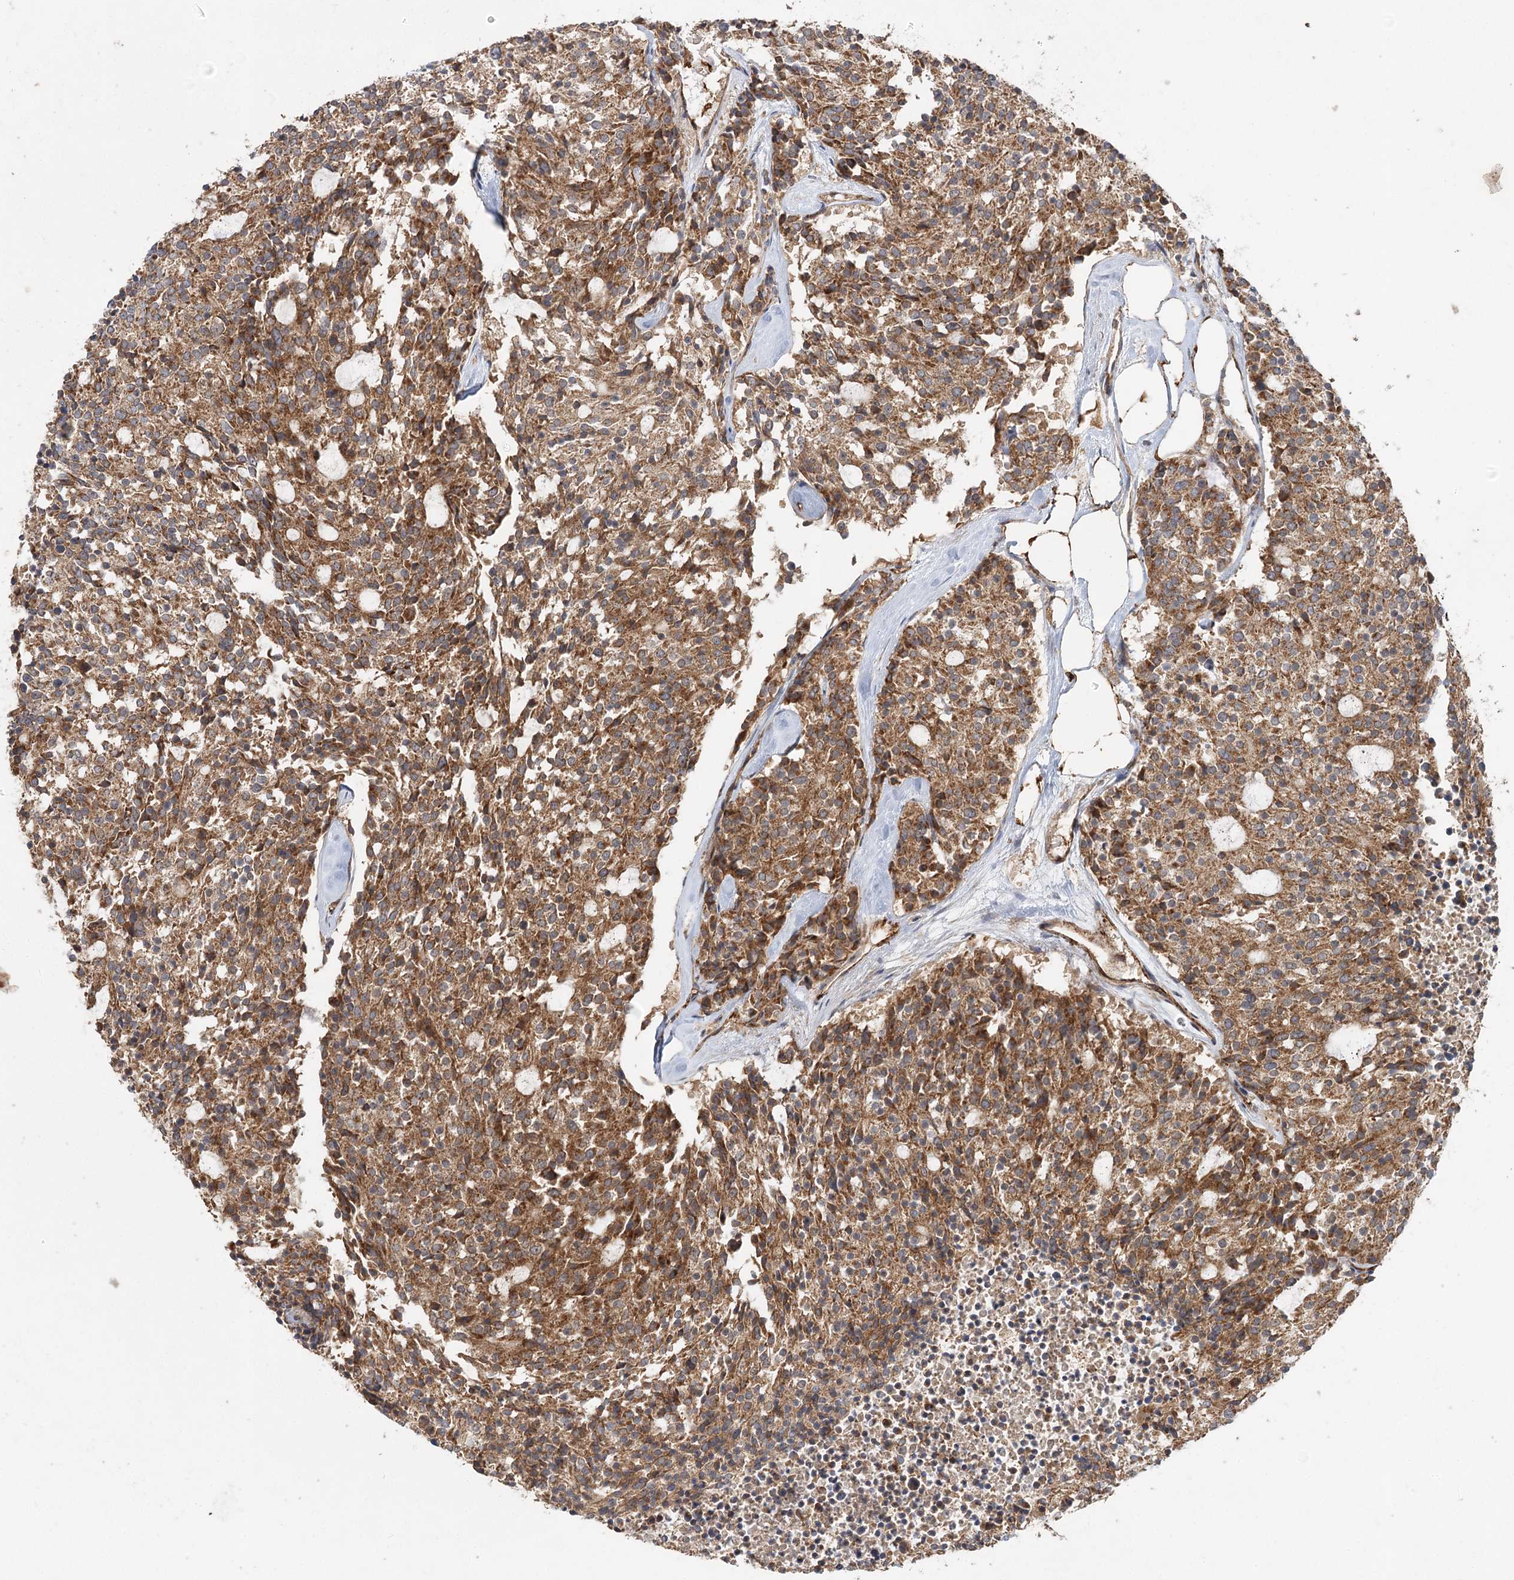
{"staining": {"intensity": "moderate", "quantity": ">75%", "location": "cytoplasmic/membranous"}, "tissue": "carcinoid", "cell_type": "Tumor cells", "image_type": "cancer", "snomed": [{"axis": "morphology", "description": "Carcinoid, malignant, NOS"}, {"axis": "topography", "description": "Pancreas"}], "caption": "Brown immunohistochemical staining in carcinoid (malignant) exhibits moderate cytoplasmic/membranous expression in about >75% of tumor cells. Nuclei are stained in blue.", "gene": "RAPGEF6", "patient": {"sex": "female", "age": 54}}